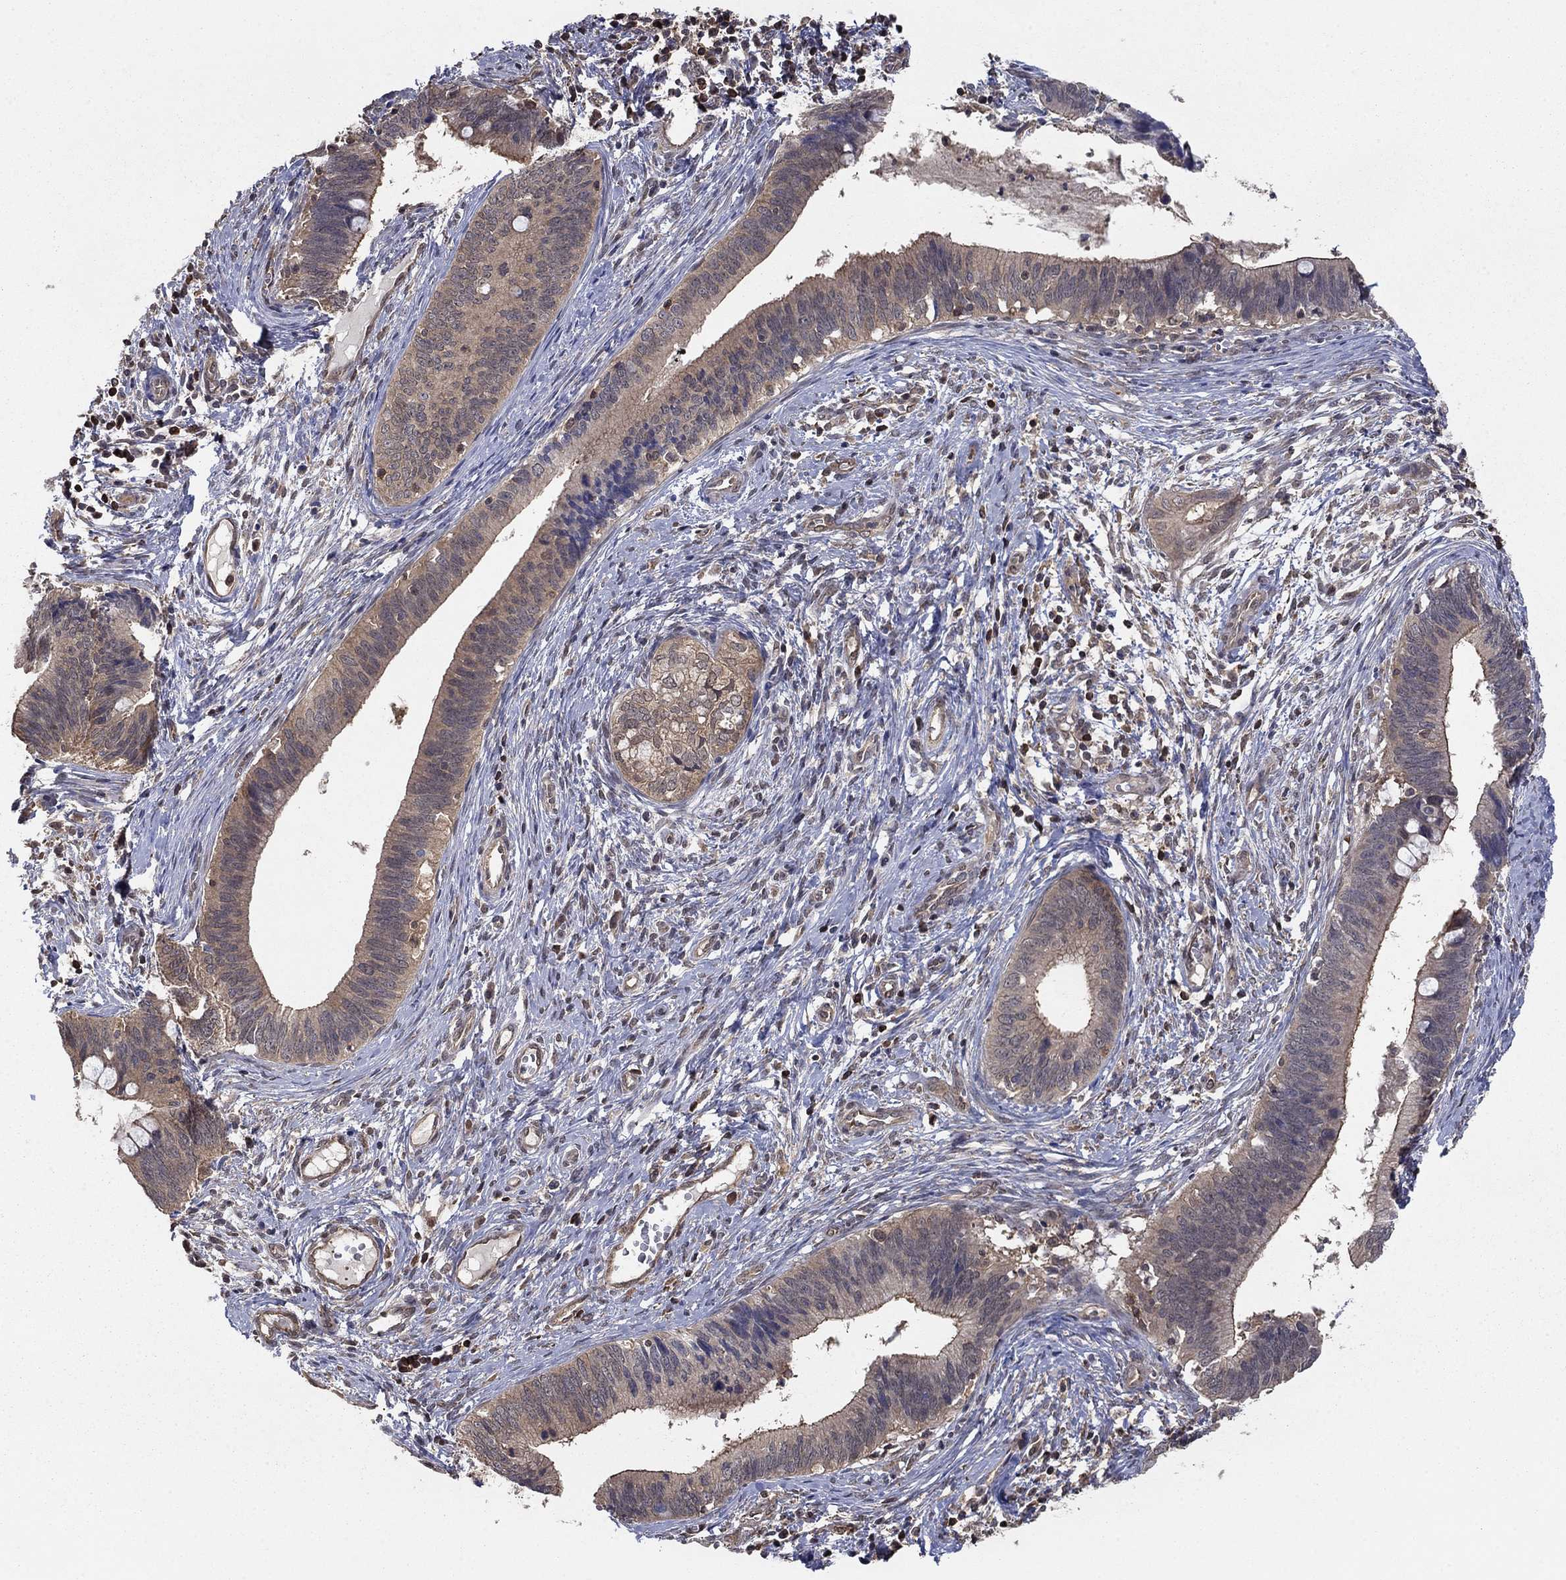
{"staining": {"intensity": "weak", "quantity": "<25%", "location": "cytoplasmic/membranous"}, "tissue": "cervical cancer", "cell_type": "Tumor cells", "image_type": "cancer", "snomed": [{"axis": "morphology", "description": "Adenocarcinoma, NOS"}, {"axis": "topography", "description": "Cervix"}], "caption": "DAB immunohistochemical staining of cervical cancer (adenocarcinoma) exhibits no significant positivity in tumor cells.", "gene": "RNF114", "patient": {"sex": "female", "age": 42}}